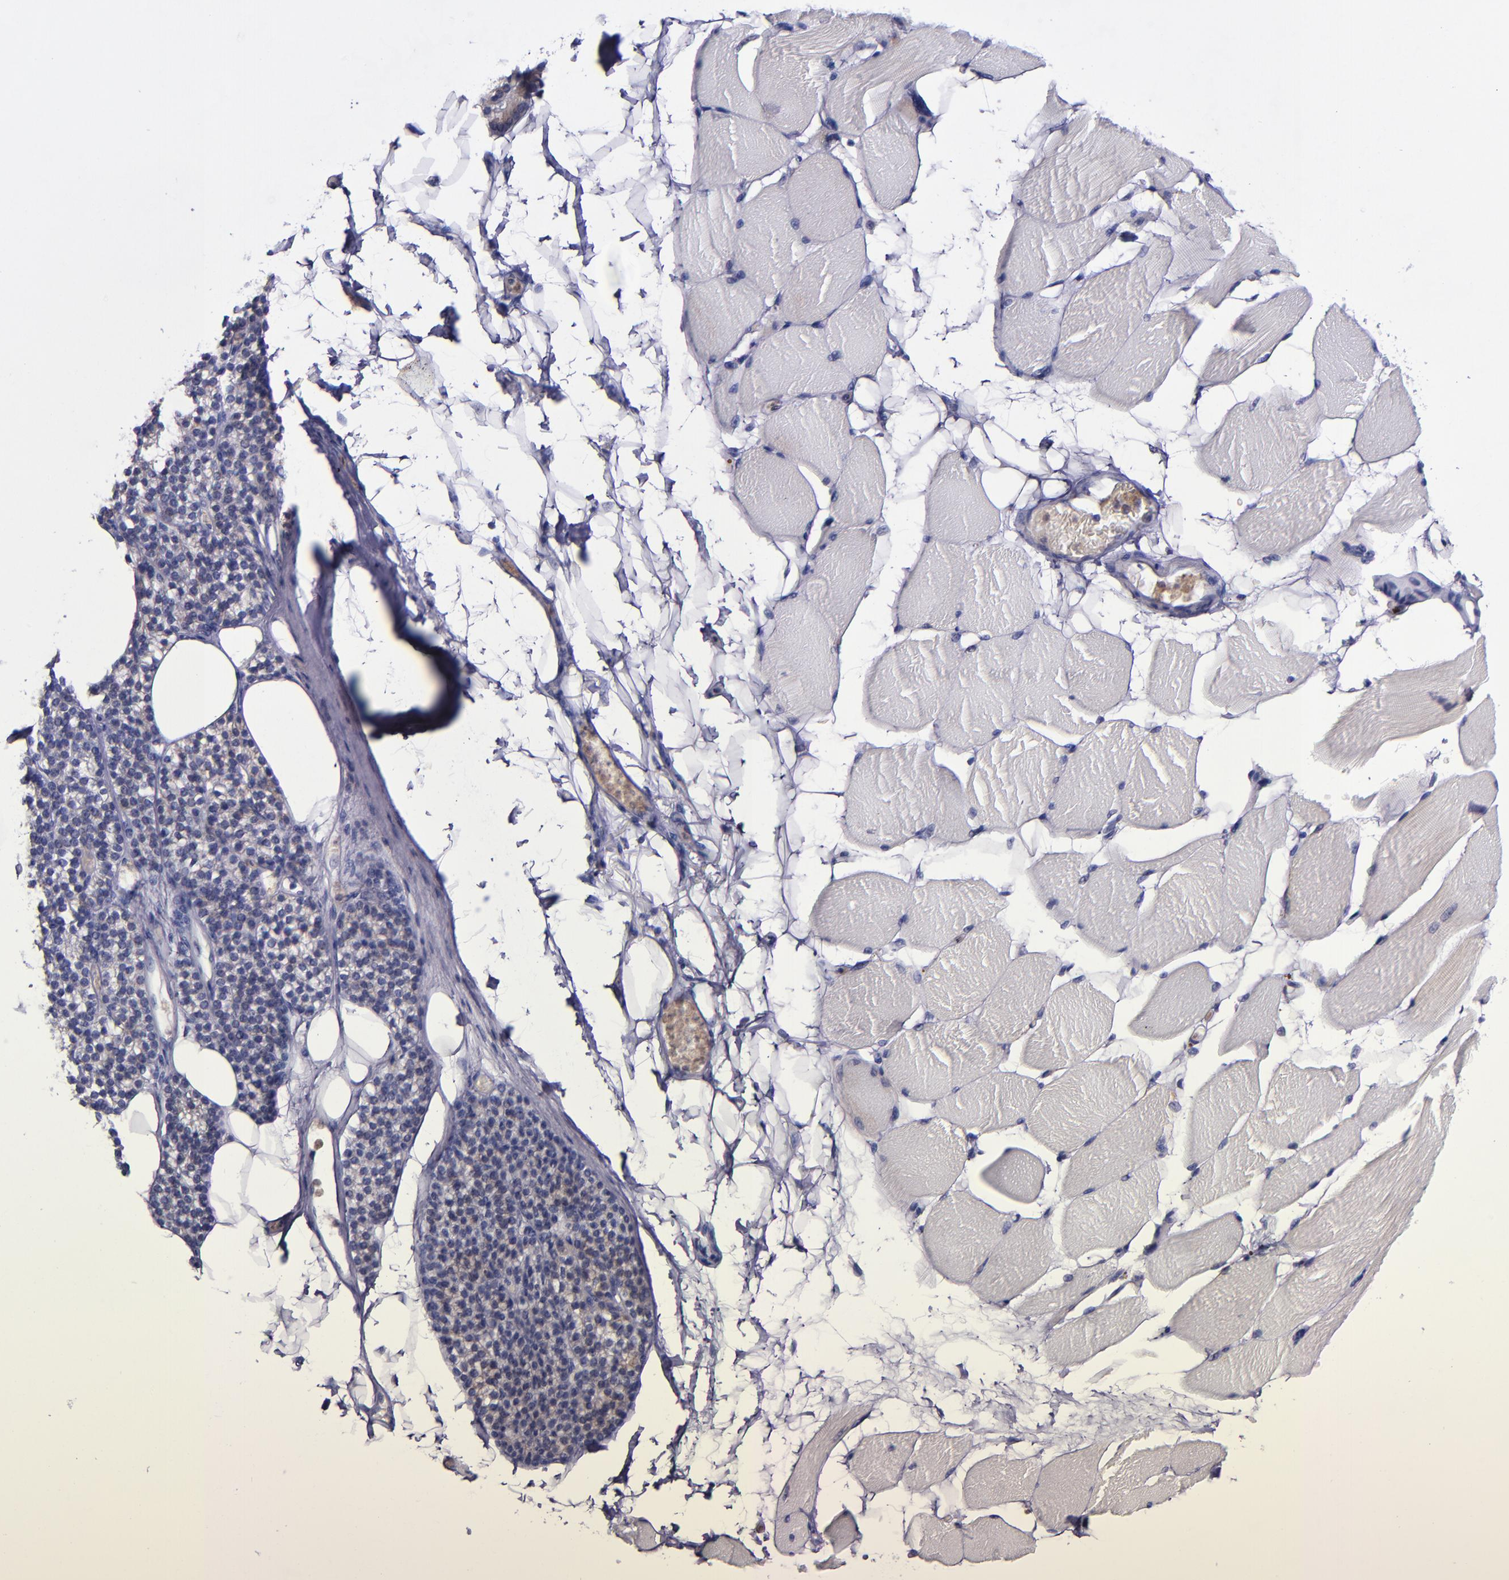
{"staining": {"intensity": "negative", "quantity": "none", "location": "none"}, "tissue": "skeletal muscle", "cell_type": "Myocytes", "image_type": "normal", "snomed": [{"axis": "morphology", "description": "Normal tissue, NOS"}, {"axis": "topography", "description": "Skeletal muscle"}, {"axis": "topography", "description": "Parathyroid gland"}], "caption": "This photomicrograph is of unremarkable skeletal muscle stained with IHC to label a protein in brown with the nuclei are counter-stained blue. There is no positivity in myocytes. (DAB immunohistochemistry (IHC), high magnification).", "gene": "RAB41", "patient": {"sex": "female", "age": 37}}